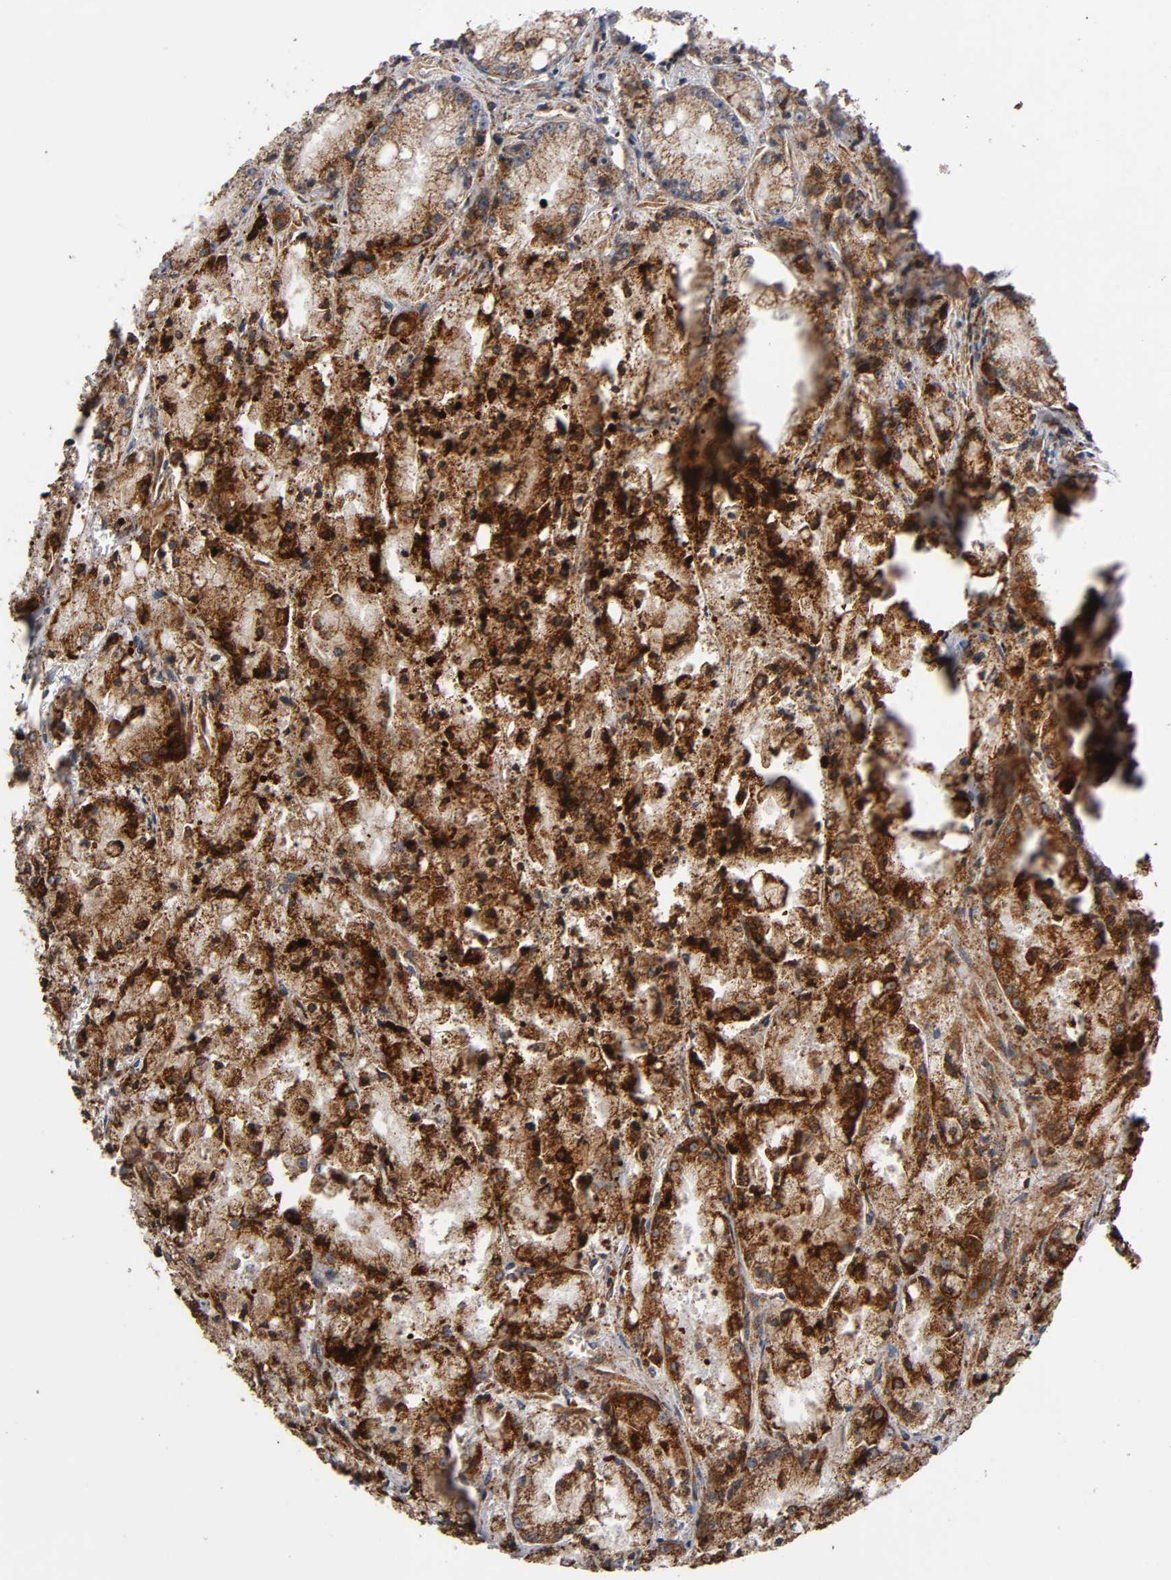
{"staining": {"intensity": "strong", "quantity": "25%-75%", "location": "cytoplasmic/membranous"}, "tissue": "prostate cancer", "cell_type": "Tumor cells", "image_type": "cancer", "snomed": [{"axis": "morphology", "description": "Adenocarcinoma, Low grade"}, {"axis": "topography", "description": "Prostate"}], "caption": "High-magnification brightfield microscopy of prostate adenocarcinoma (low-grade) stained with DAB (brown) and counterstained with hematoxylin (blue). tumor cells exhibit strong cytoplasmic/membranous staining is identified in about25%-75% of cells.", "gene": "MAP3K1", "patient": {"sex": "male", "age": 64}}